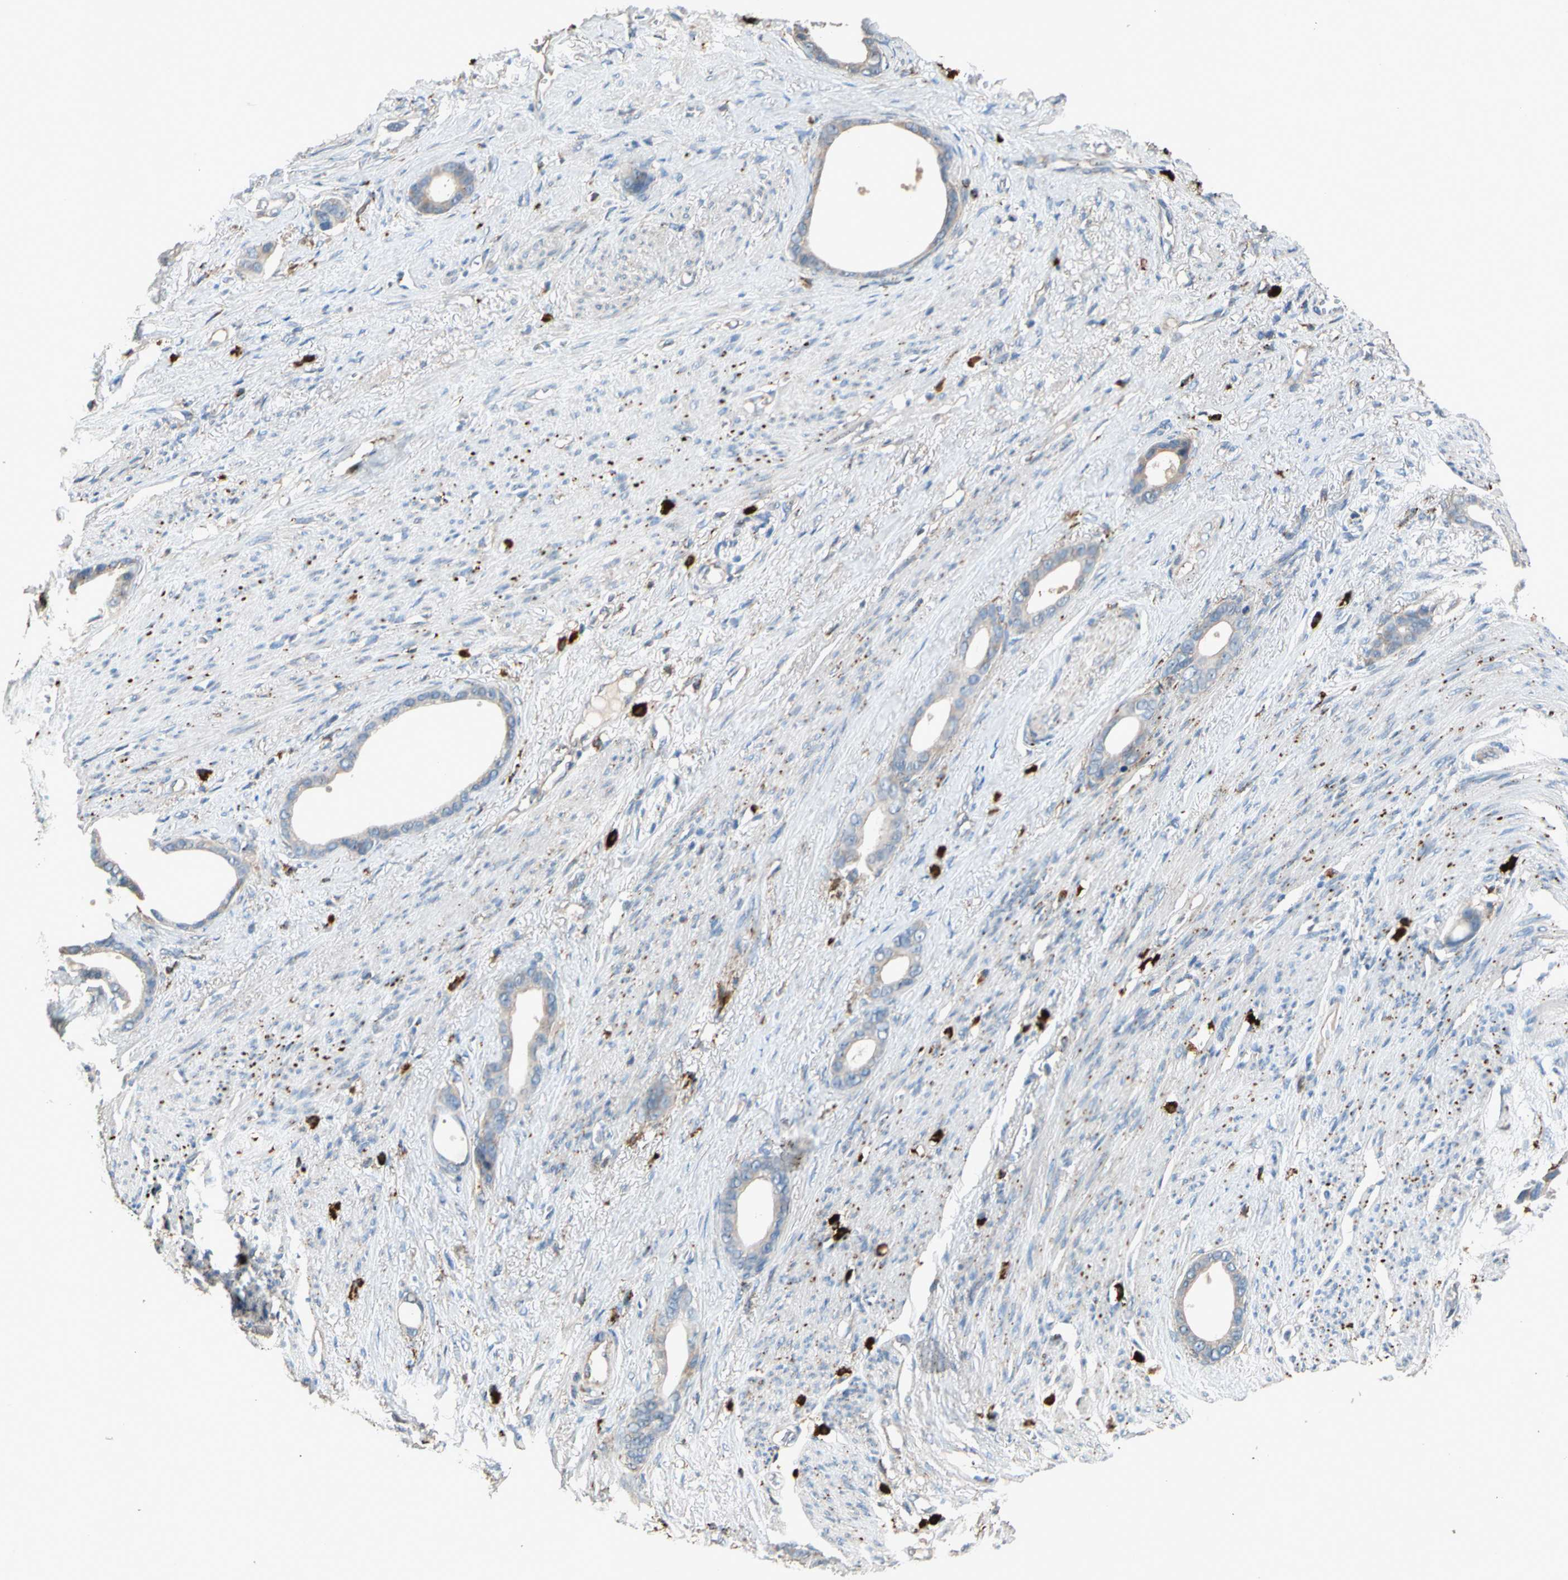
{"staining": {"intensity": "weak", "quantity": ">75%", "location": "cytoplasmic/membranous"}, "tissue": "stomach cancer", "cell_type": "Tumor cells", "image_type": "cancer", "snomed": [{"axis": "morphology", "description": "Adenocarcinoma, NOS"}, {"axis": "topography", "description": "Stomach"}], "caption": "Immunohistochemistry (IHC) of human stomach adenocarcinoma displays low levels of weak cytoplasmic/membranous positivity in about >75% of tumor cells. (brown staining indicates protein expression, while blue staining denotes nuclei).", "gene": "GM2A", "patient": {"sex": "female", "age": 75}}